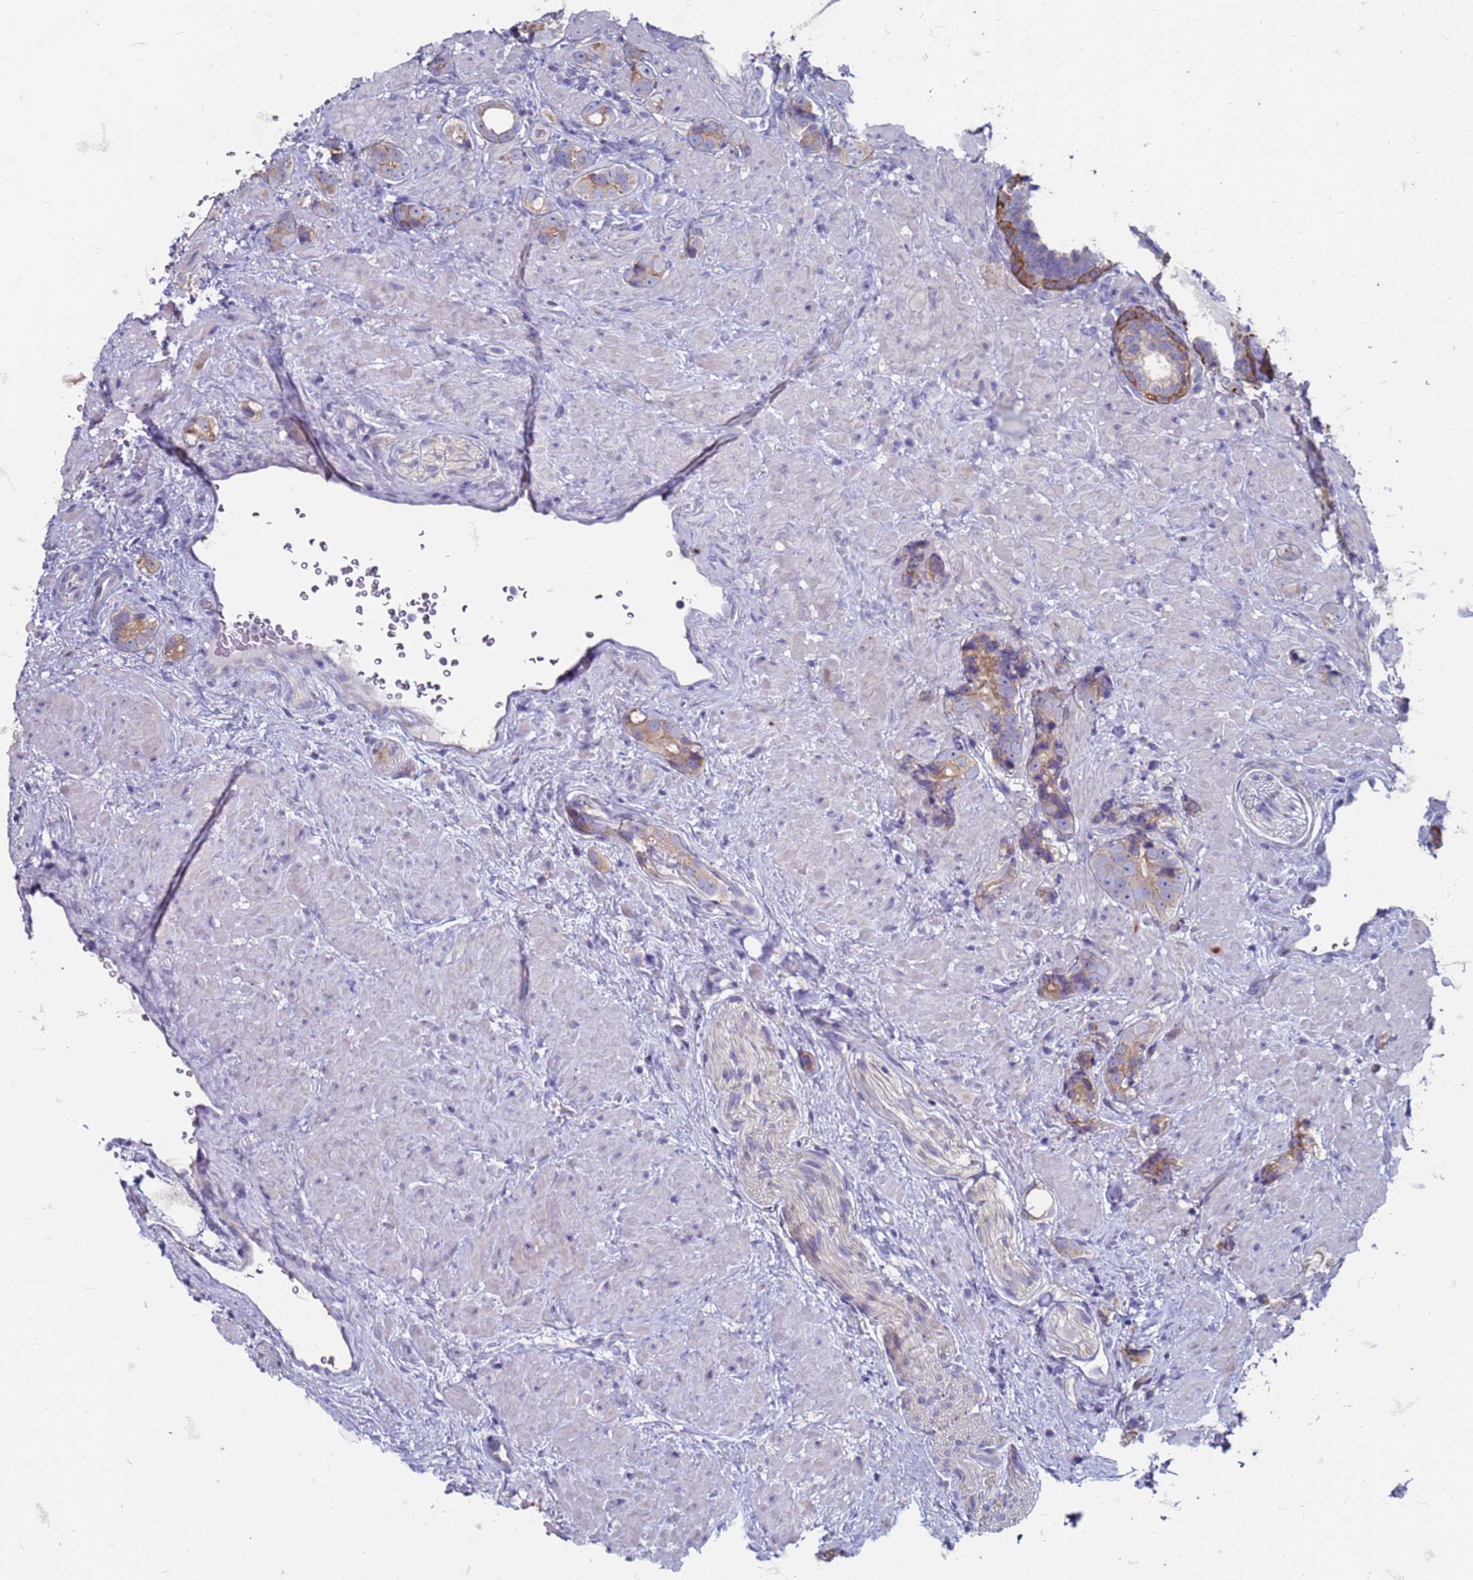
{"staining": {"intensity": "weak", "quantity": "25%-75%", "location": "cytoplasmic/membranous"}, "tissue": "prostate cancer", "cell_type": "Tumor cells", "image_type": "cancer", "snomed": [{"axis": "morphology", "description": "Adenocarcinoma, High grade"}, {"axis": "topography", "description": "Prostate"}], "caption": "Prostate cancer was stained to show a protein in brown. There is low levels of weak cytoplasmic/membranous staining in about 25%-75% of tumor cells.", "gene": "SUCO", "patient": {"sex": "male", "age": 63}}